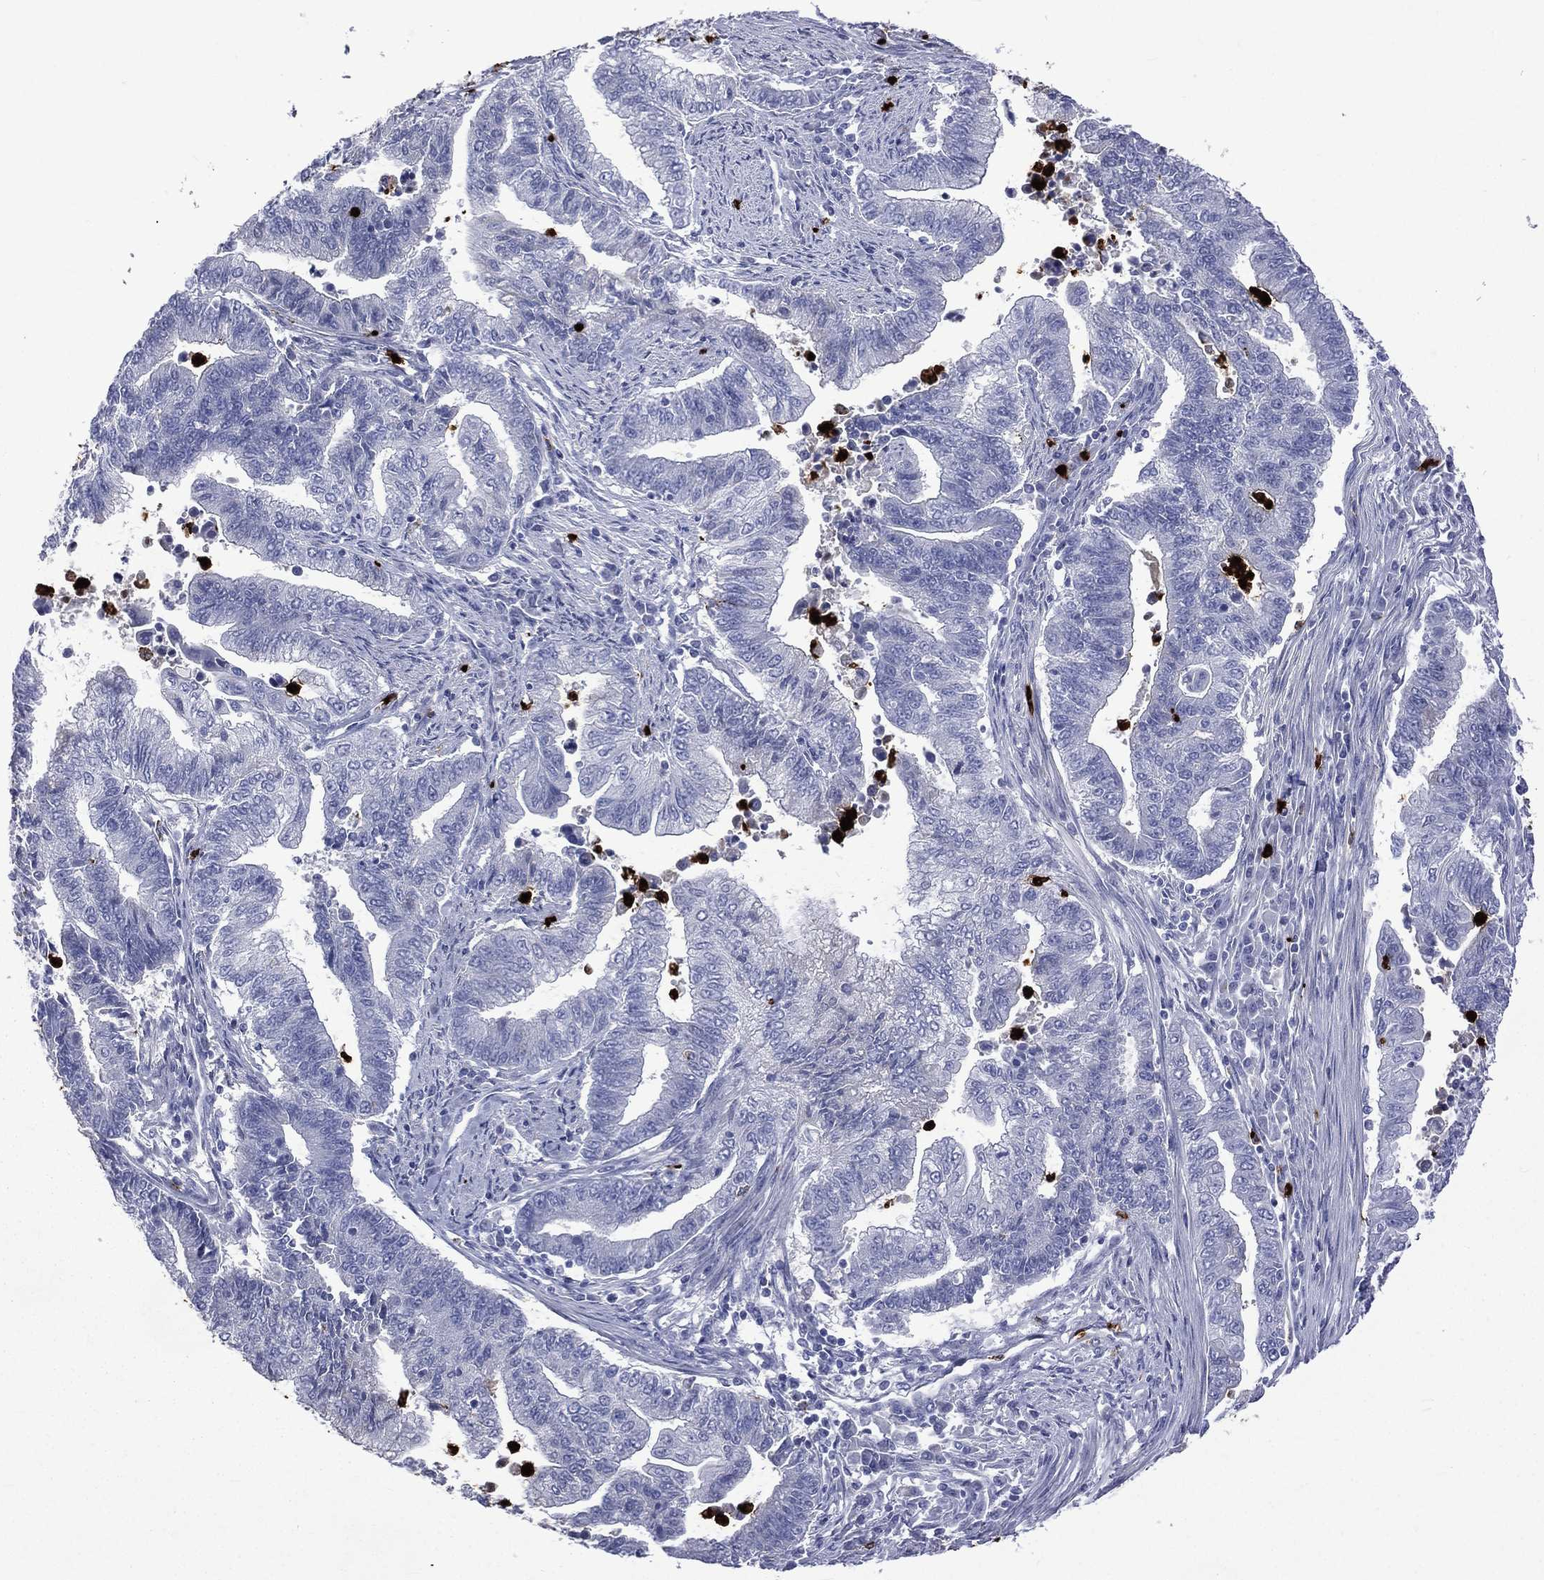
{"staining": {"intensity": "negative", "quantity": "none", "location": "none"}, "tissue": "endometrial cancer", "cell_type": "Tumor cells", "image_type": "cancer", "snomed": [{"axis": "morphology", "description": "Adenocarcinoma, NOS"}, {"axis": "topography", "description": "Uterus"}, {"axis": "topography", "description": "Endometrium"}], "caption": "Protein analysis of endometrial adenocarcinoma displays no significant staining in tumor cells.", "gene": "ELANE", "patient": {"sex": "female", "age": 54}}